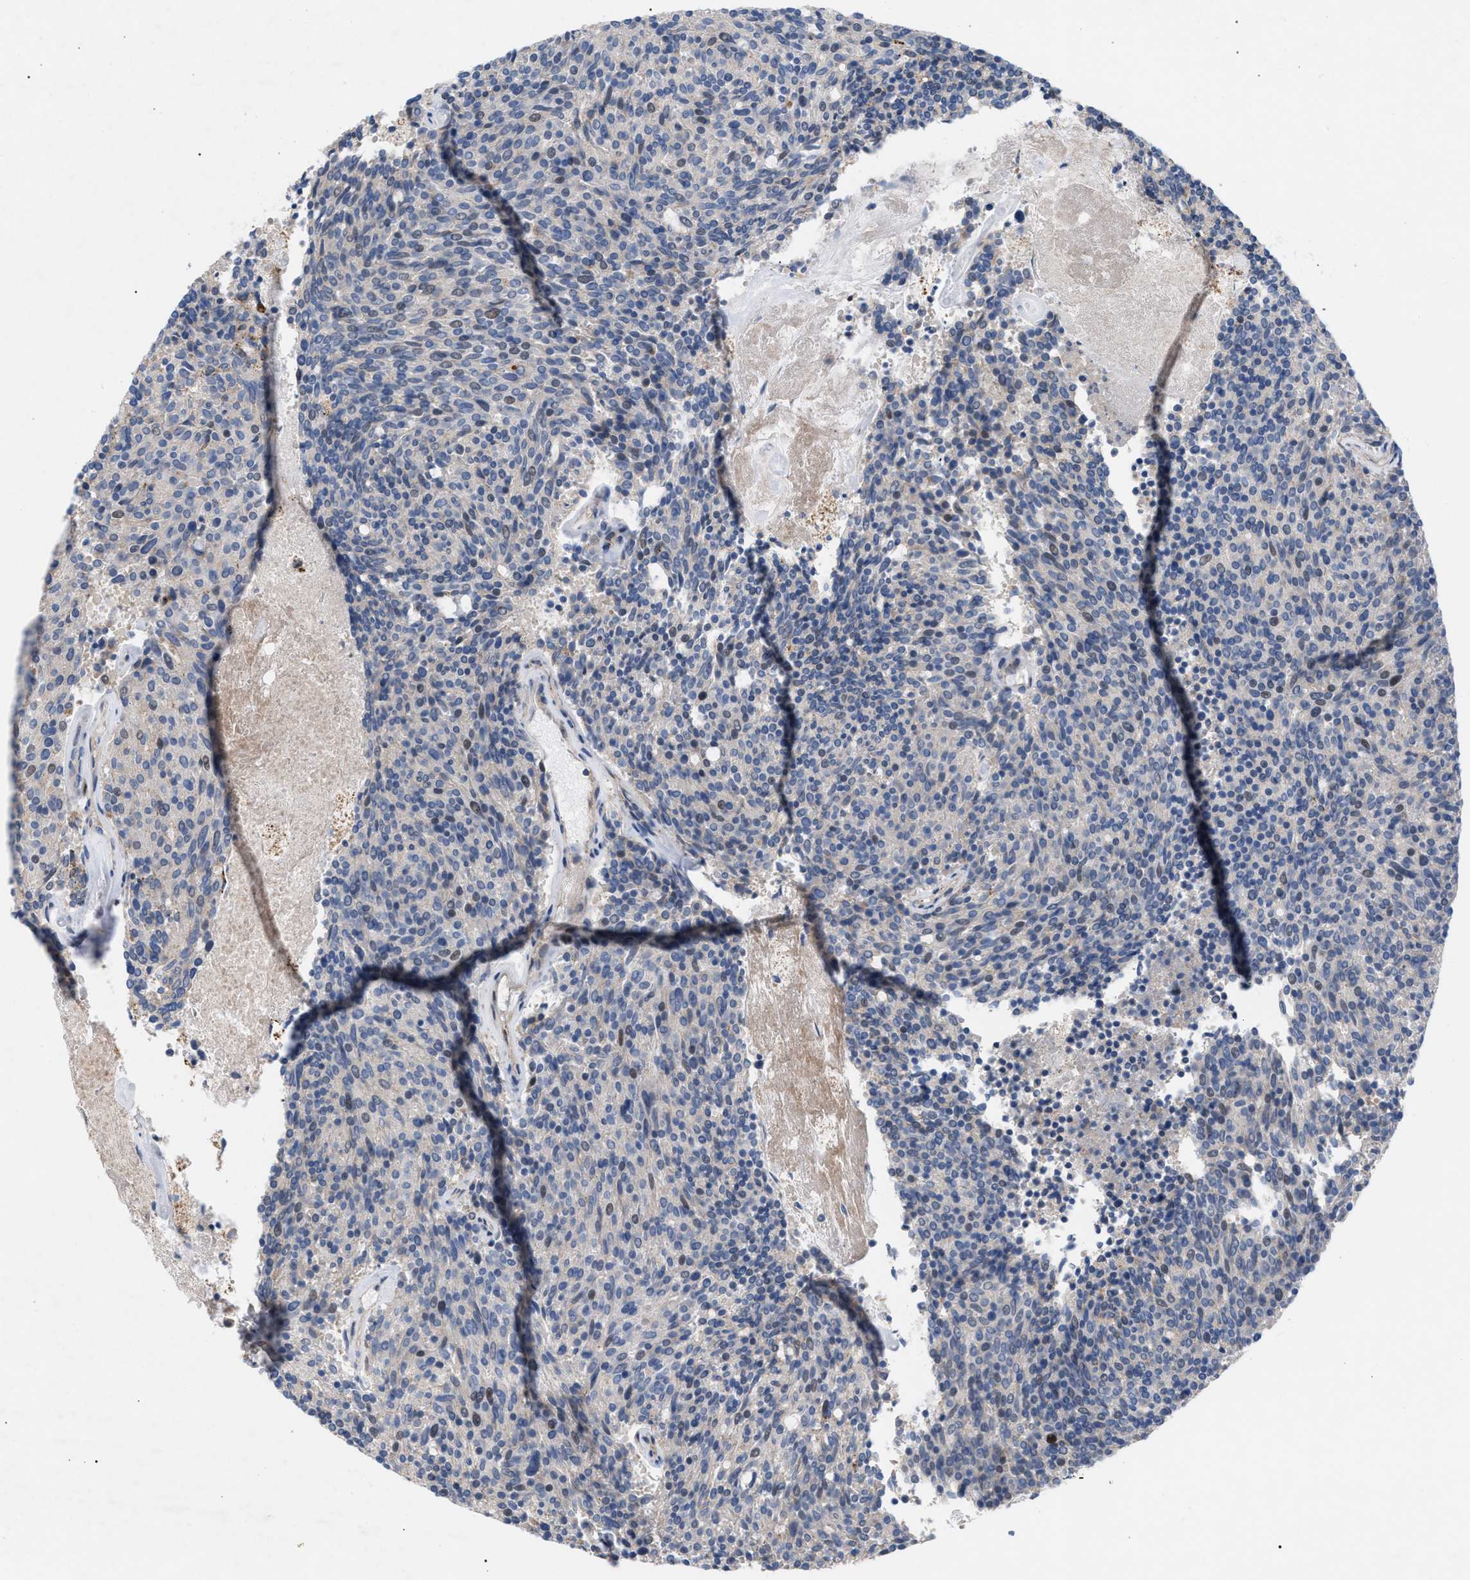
{"staining": {"intensity": "weak", "quantity": "<25%", "location": "cytoplasmic/membranous"}, "tissue": "carcinoid", "cell_type": "Tumor cells", "image_type": "cancer", "snomed": [{"axis": "morphology", "description": "Carcinoid, malignant, NOS"}, {"axis": "topography", "description": "Pancreas"}], "caption": "Malignant carcinoid was stained to show a protein in brown. There is no significant positivity in tumor cells.", "gene": "MBTD1", "patient": {"sex": "female", "age": 54}}